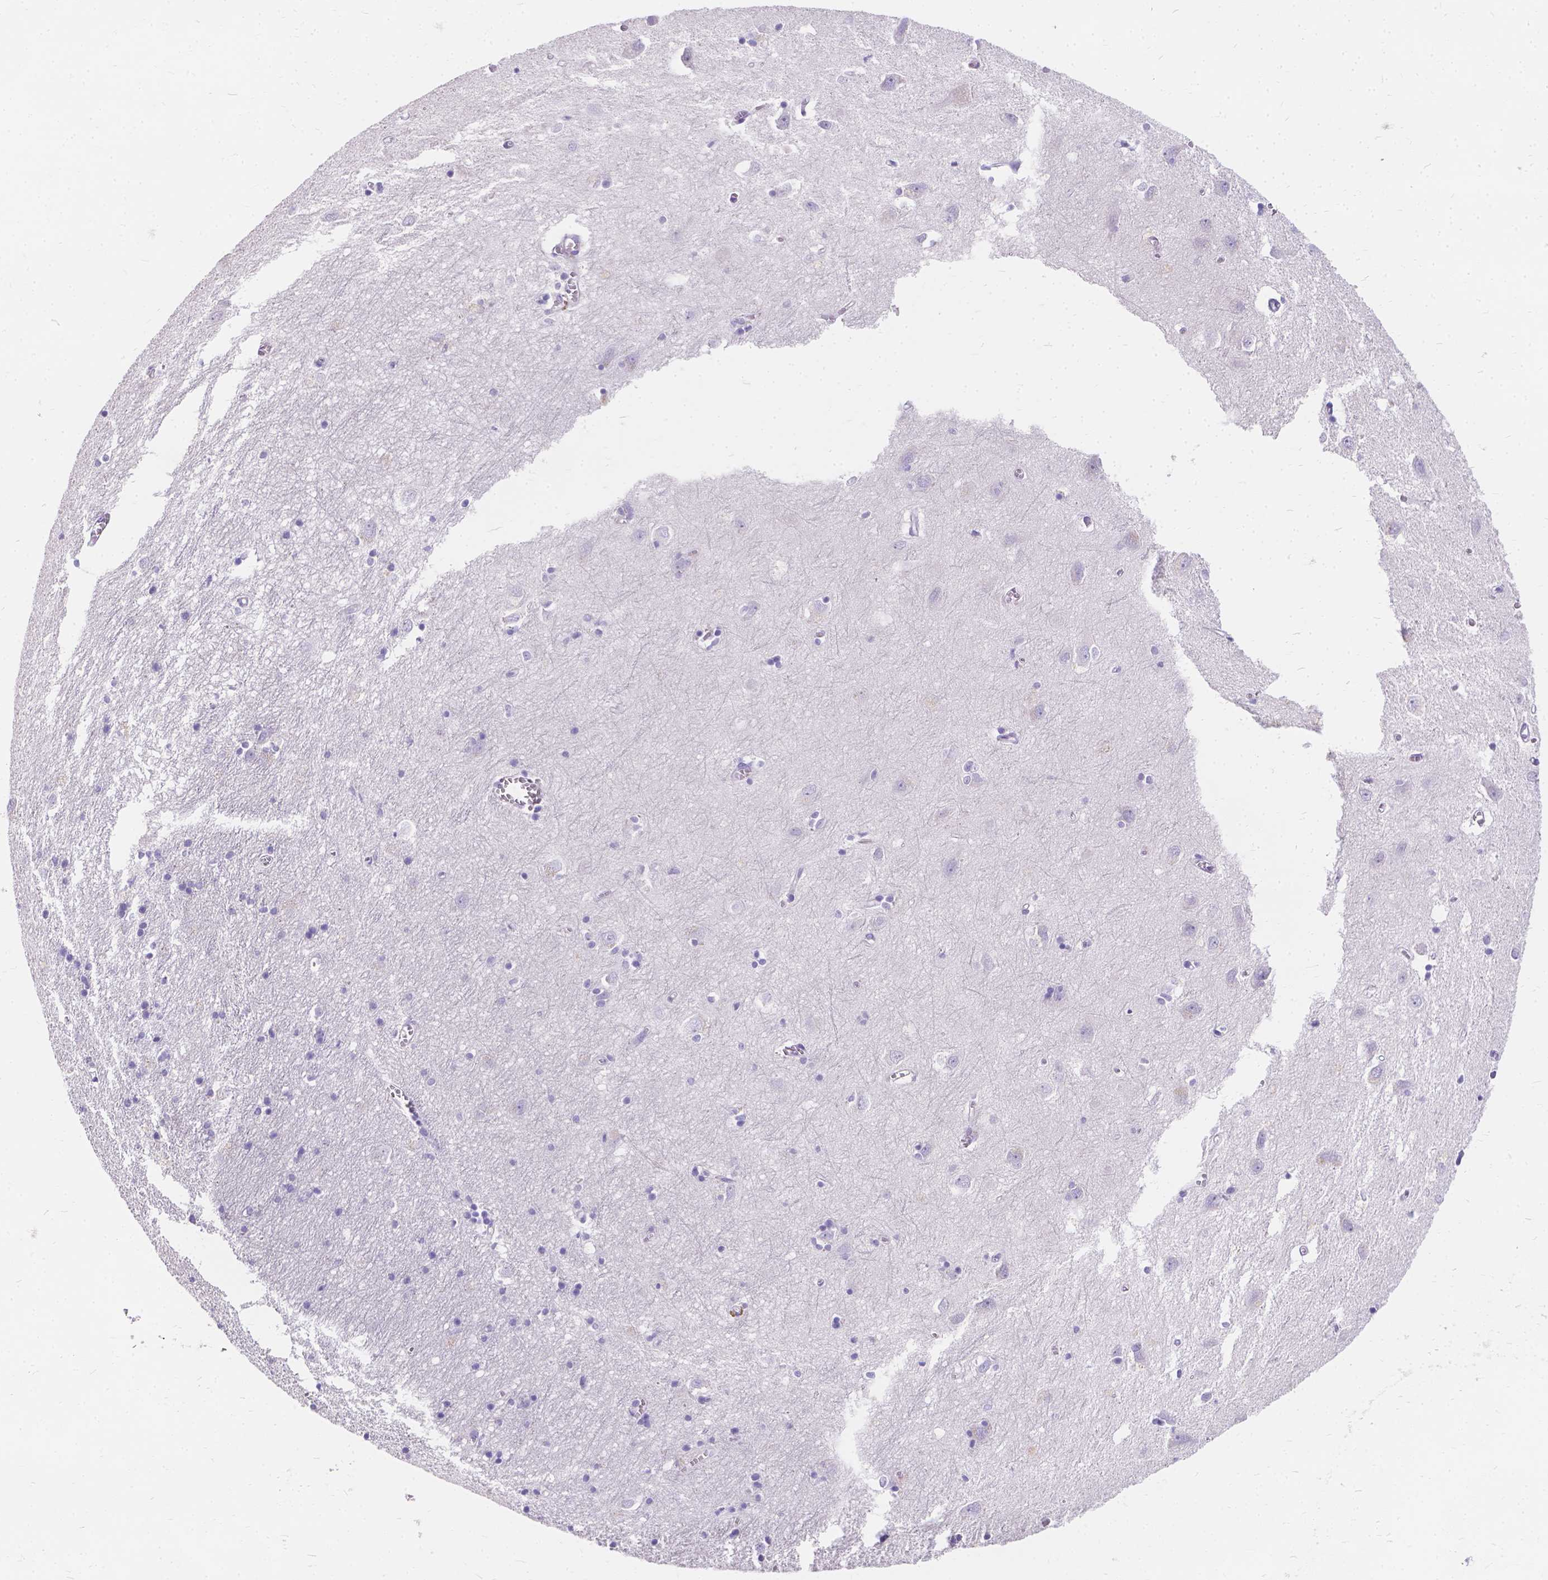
{"staining": {"intensity": "negative", "quantity": "none", "location": "none"}, "tissue": "cerebral cortex", "cell_type": "Endothelial cells", "image_type": "normal", "snomed": [{"axis": "morphology", "description": "Normal tissue, NOS"}, {"axis": "topography", "description": "Cerebral cortex"}], "caption": "A micrograph of cerebral cortex stained for a protein displays no brown staining in endothelial cells.", "gene": "GNRHR", "patient": {"sex": "male", "age": 70}}